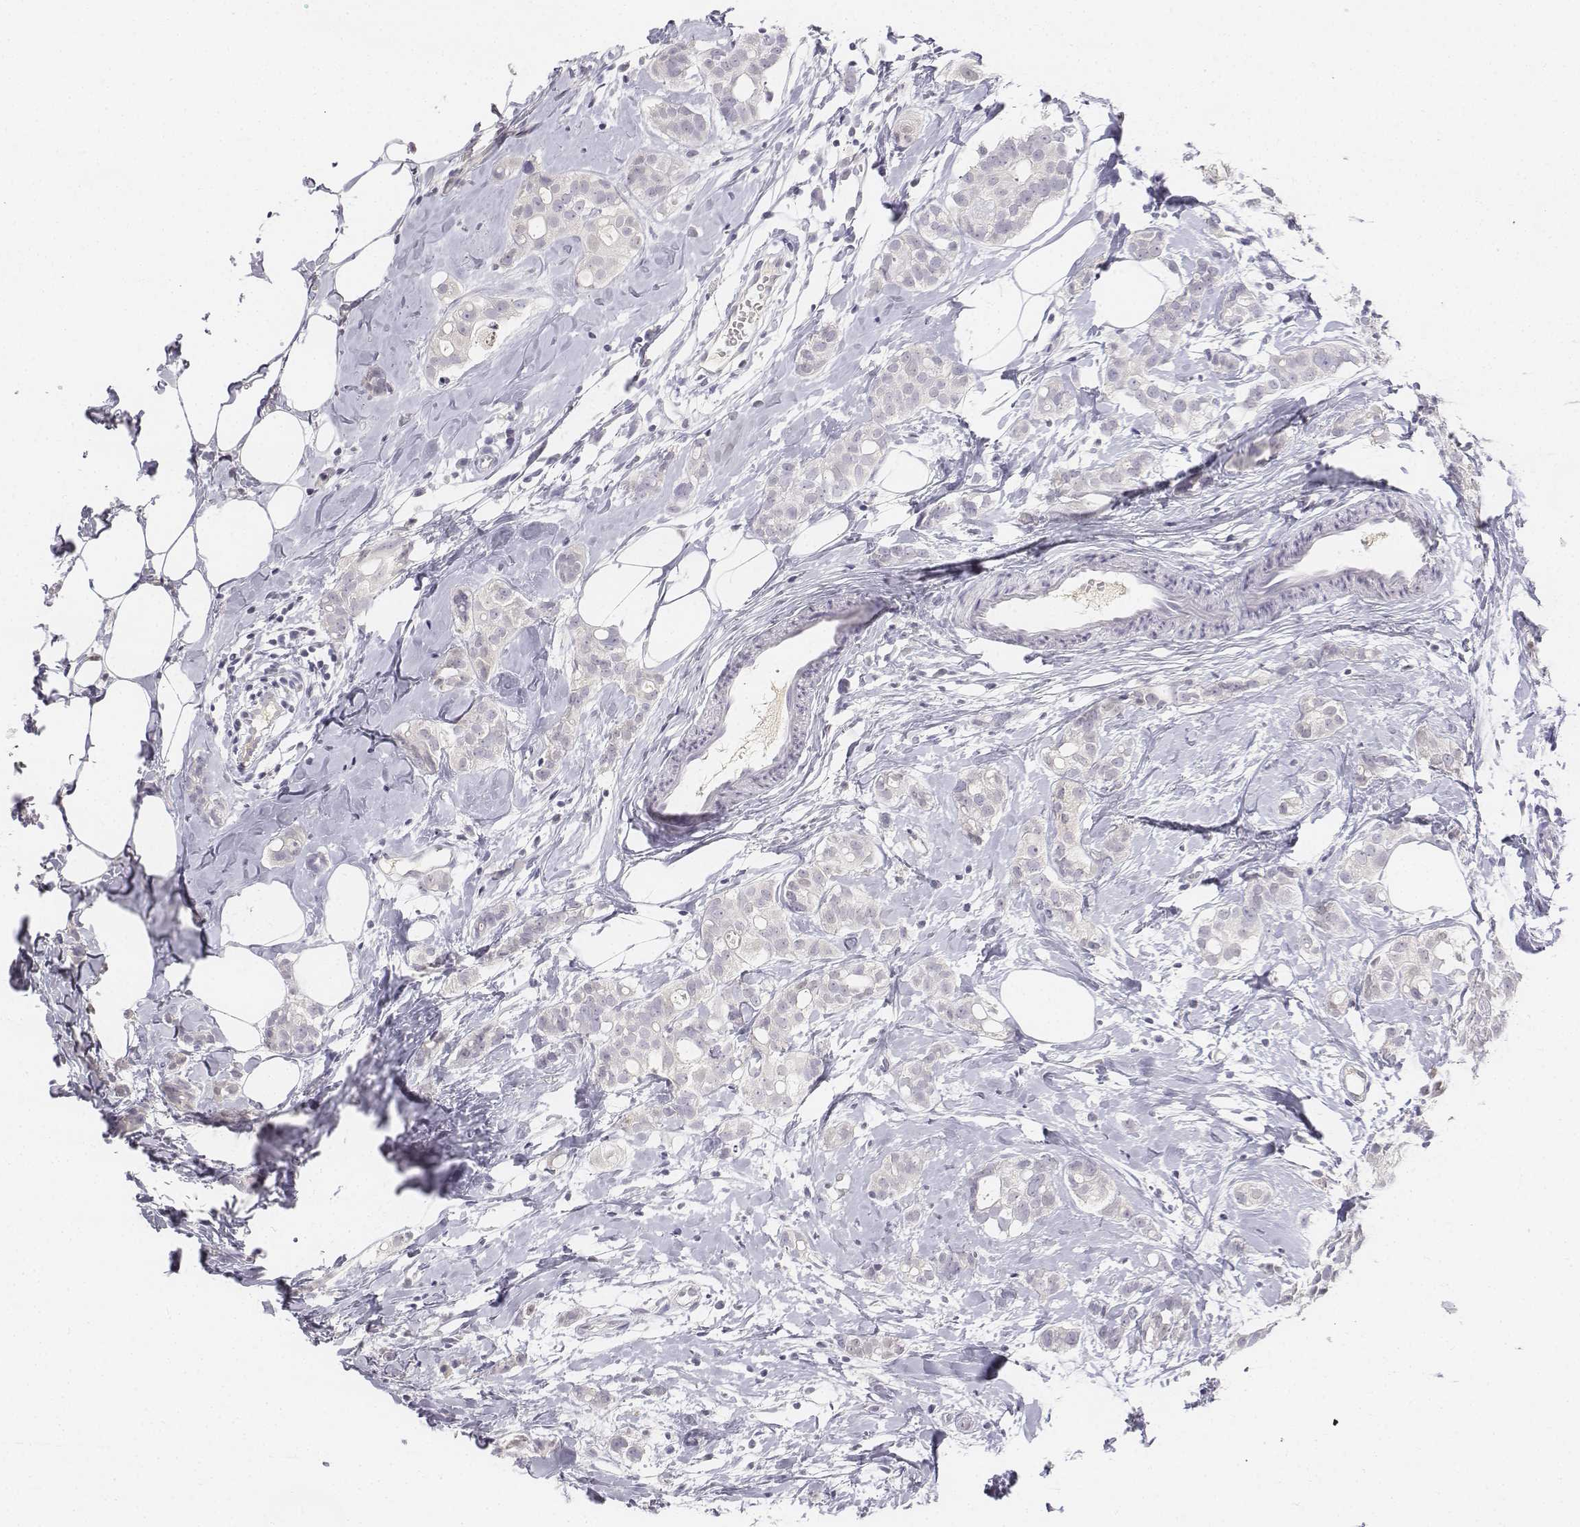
{"staining": {"intensity": "negative", "quantity": "none", "location": "none"}, "tissue": "breast cancer", "cell_type": "Tumor cells", "image_type": "cancer", "snomed": [{"axis": "morphology", "description": "Duct carcinoma"}, {"axis": "topography", "description": "Breast"}], "caption": "The photomicrograph reveals no significant expression in tumor cells of breast cancer. Brightfield microscopy of IHC stained with DAB (brown) and hematoxylin (blue), captured at high magnification.", "gene": "UCN2", "patient": {"sex": "female", "age": 40}}